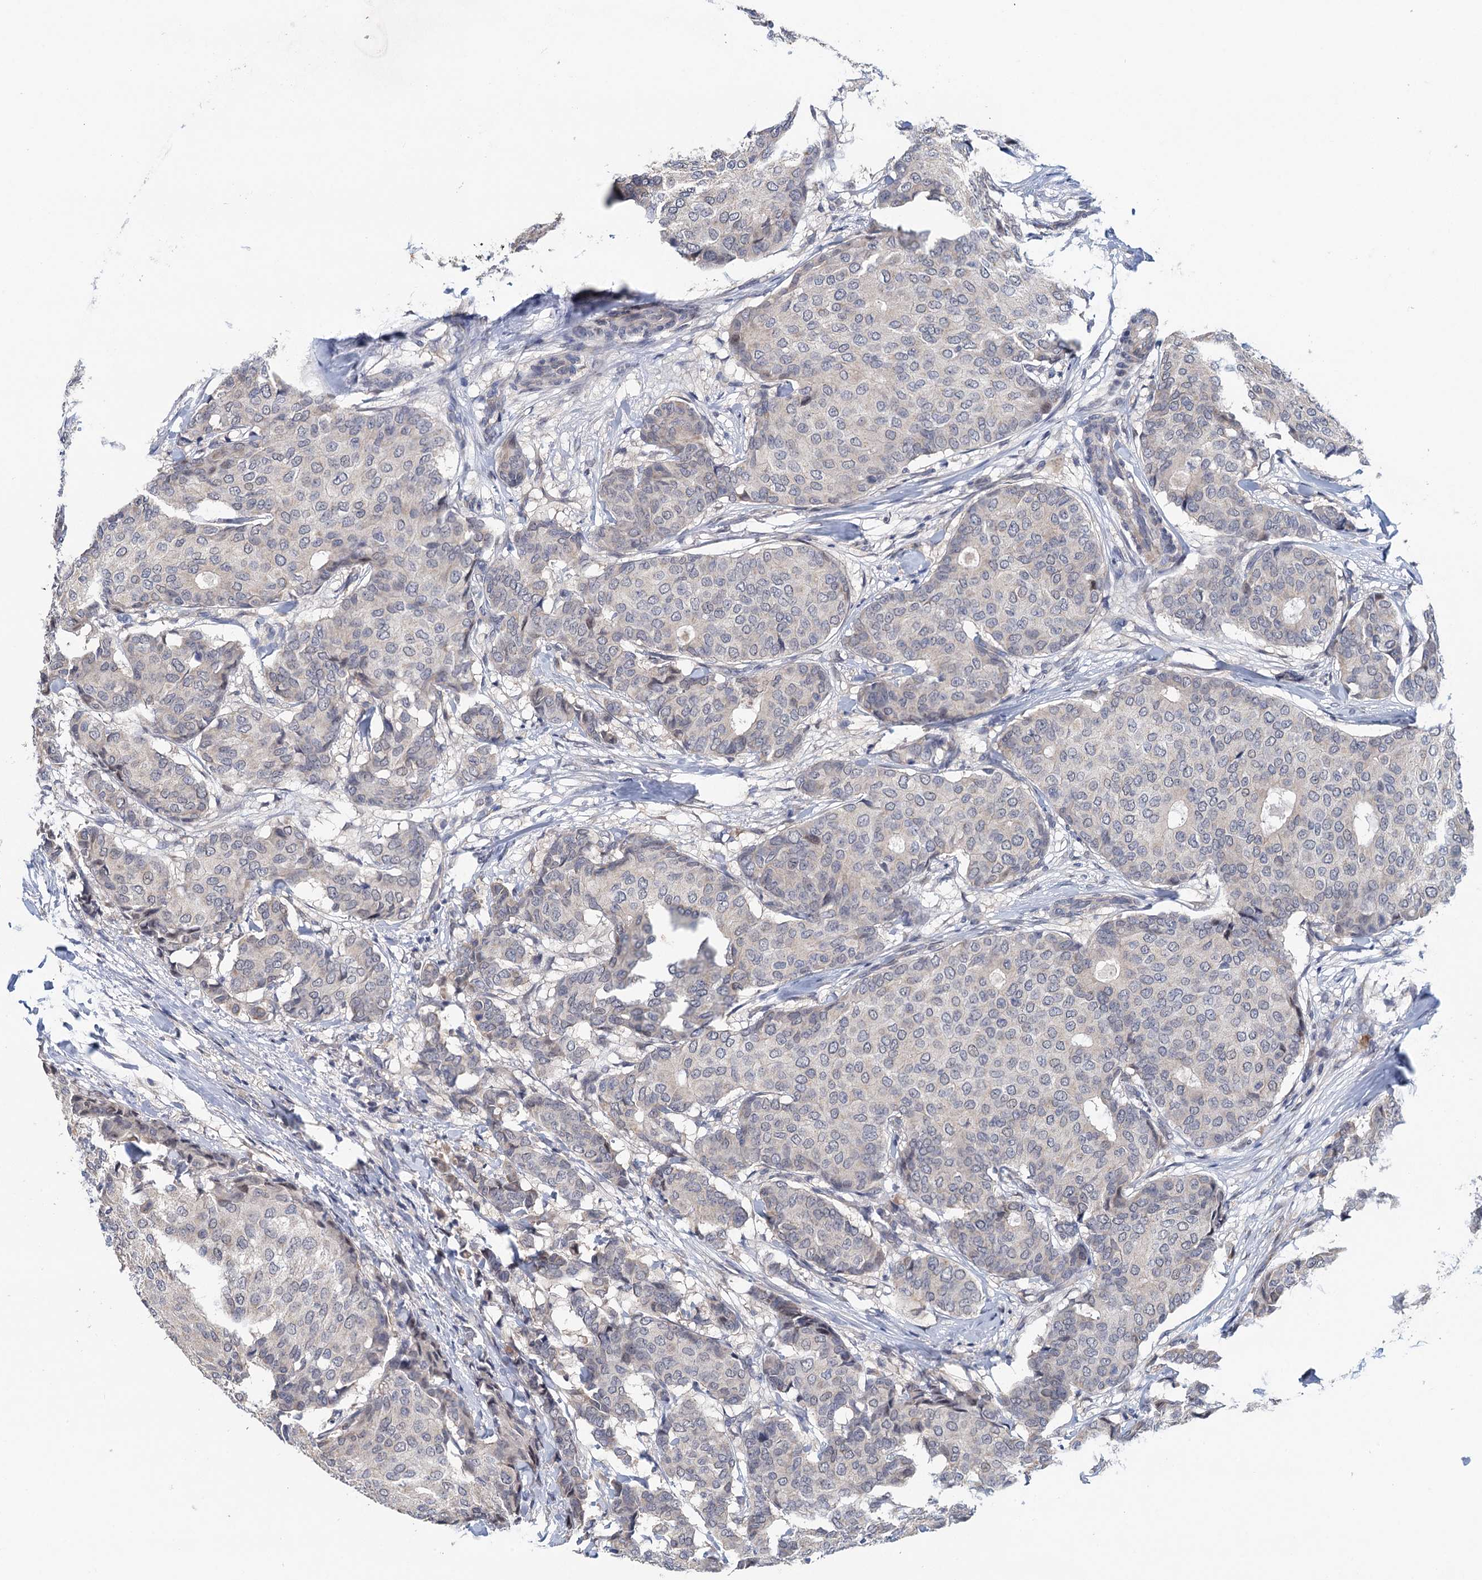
{"staining": {"intensity": "negative", "quantity": "none", "location": "none"}, "tissue": "breast cancer", "cell_type": "Tumor cells", "image_type": "cancer", "snomed": [{"axis": "morphology", "description": "Duct carcinoma"}, {"axis": "topography", "description": "Breast"}], "caption": "Tumor cells show no significant positivity in invasive ductal carcinoma (breast). (DAB immunohistochemistry (IHC) visualized using brightfield microscopy, high magnification).", "gene": "MDM1", "patient": {"sex": "female", "age": 75}}